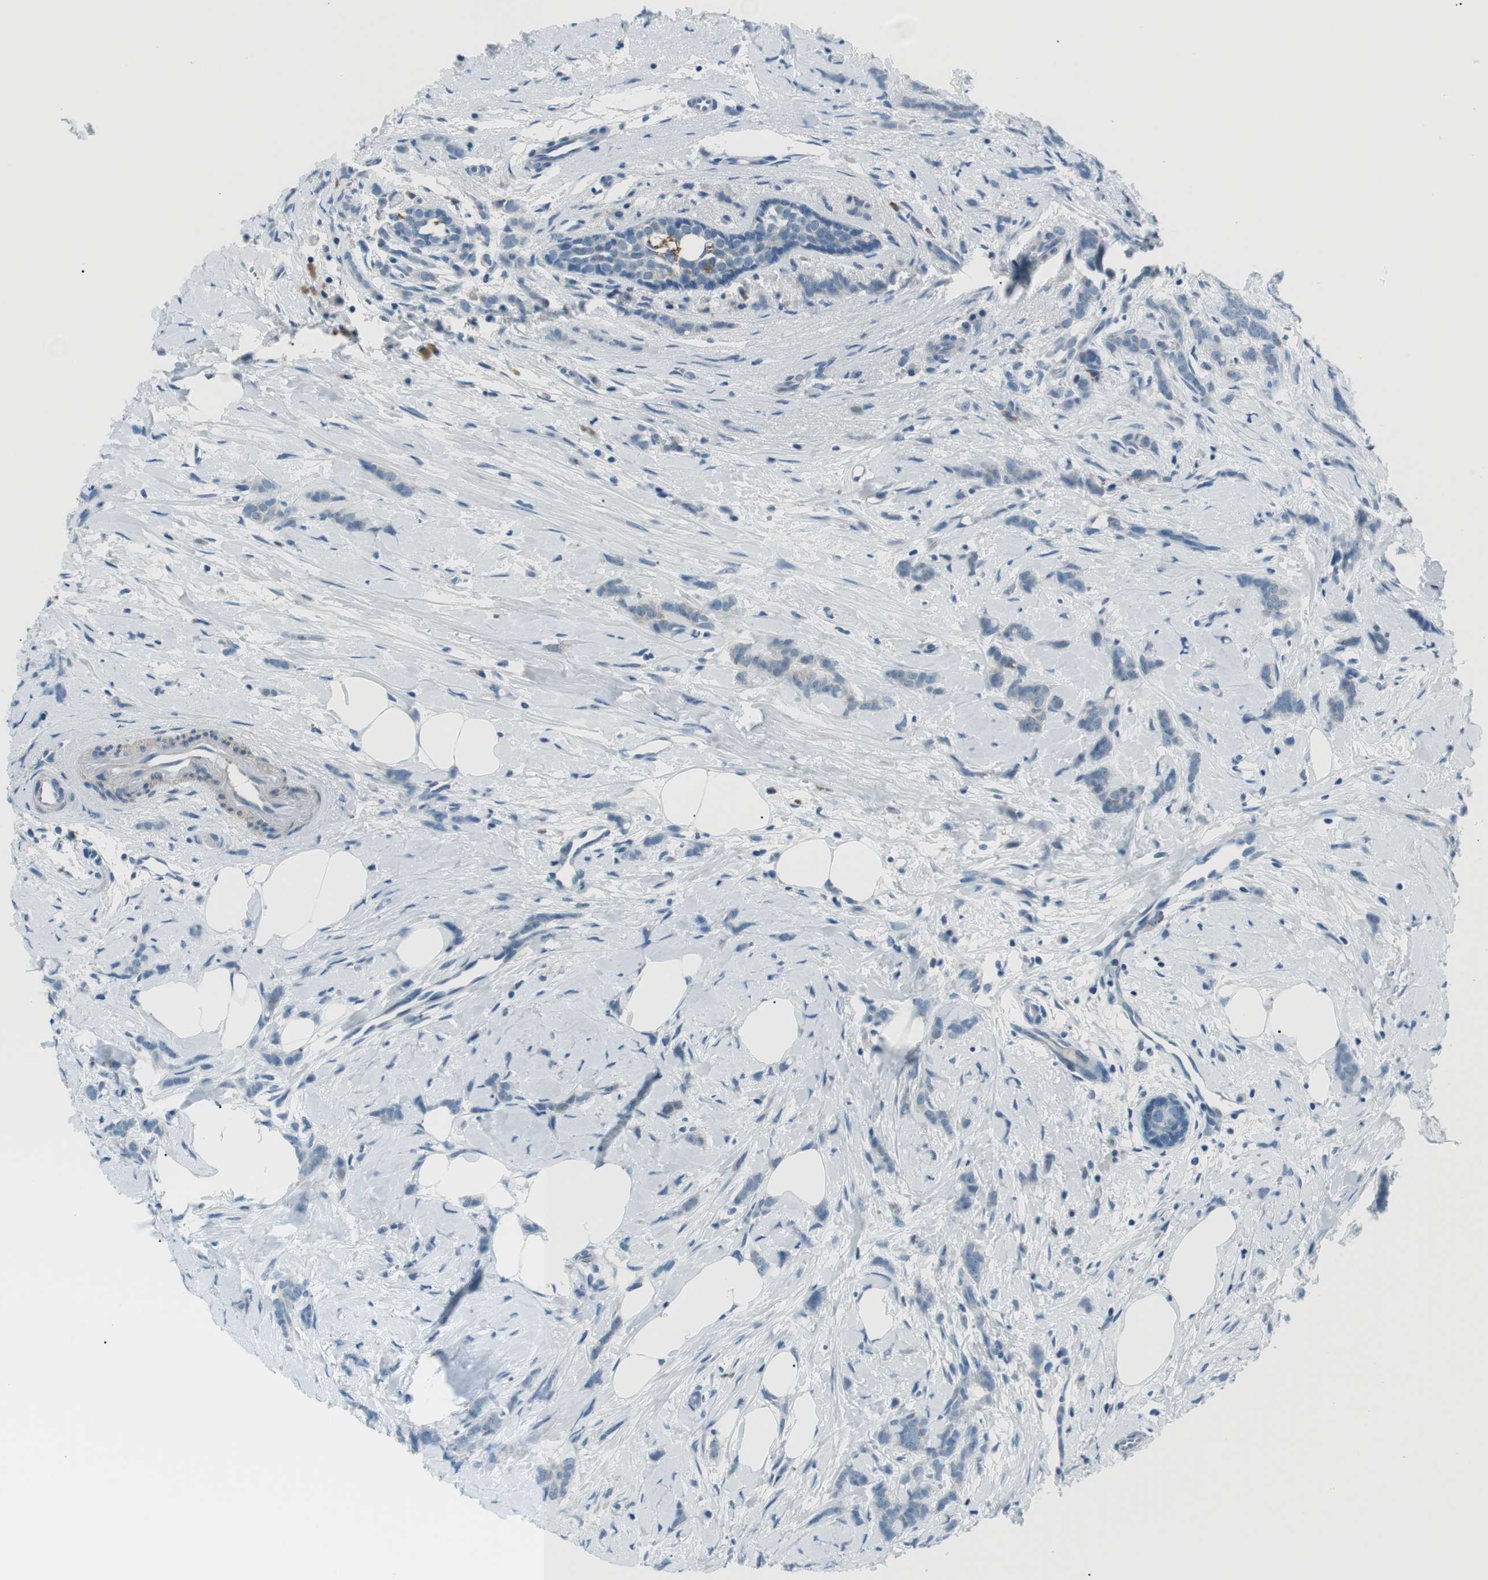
{"staining": {"intensity": "negative", "quantity": "none", "location": "none"}, "tissue": "breast cancer", "cell_type": "Tumor cells", "image_type": "cancer", "snomed": [{"axis": "morphology", "description": "Lobular carcinoma, in situ"}, {"axis": "morphology", "description": "Lobular carcinoma"}, {"axis": "topography", "description": "Breast"}], "caption": "The histopathology image shows no significant expression in tumor cells of breast cancer (lobular carcinoma in situ).", "gene": "ST6GAL1", "patient": {"sex": "female", "age": 41}}